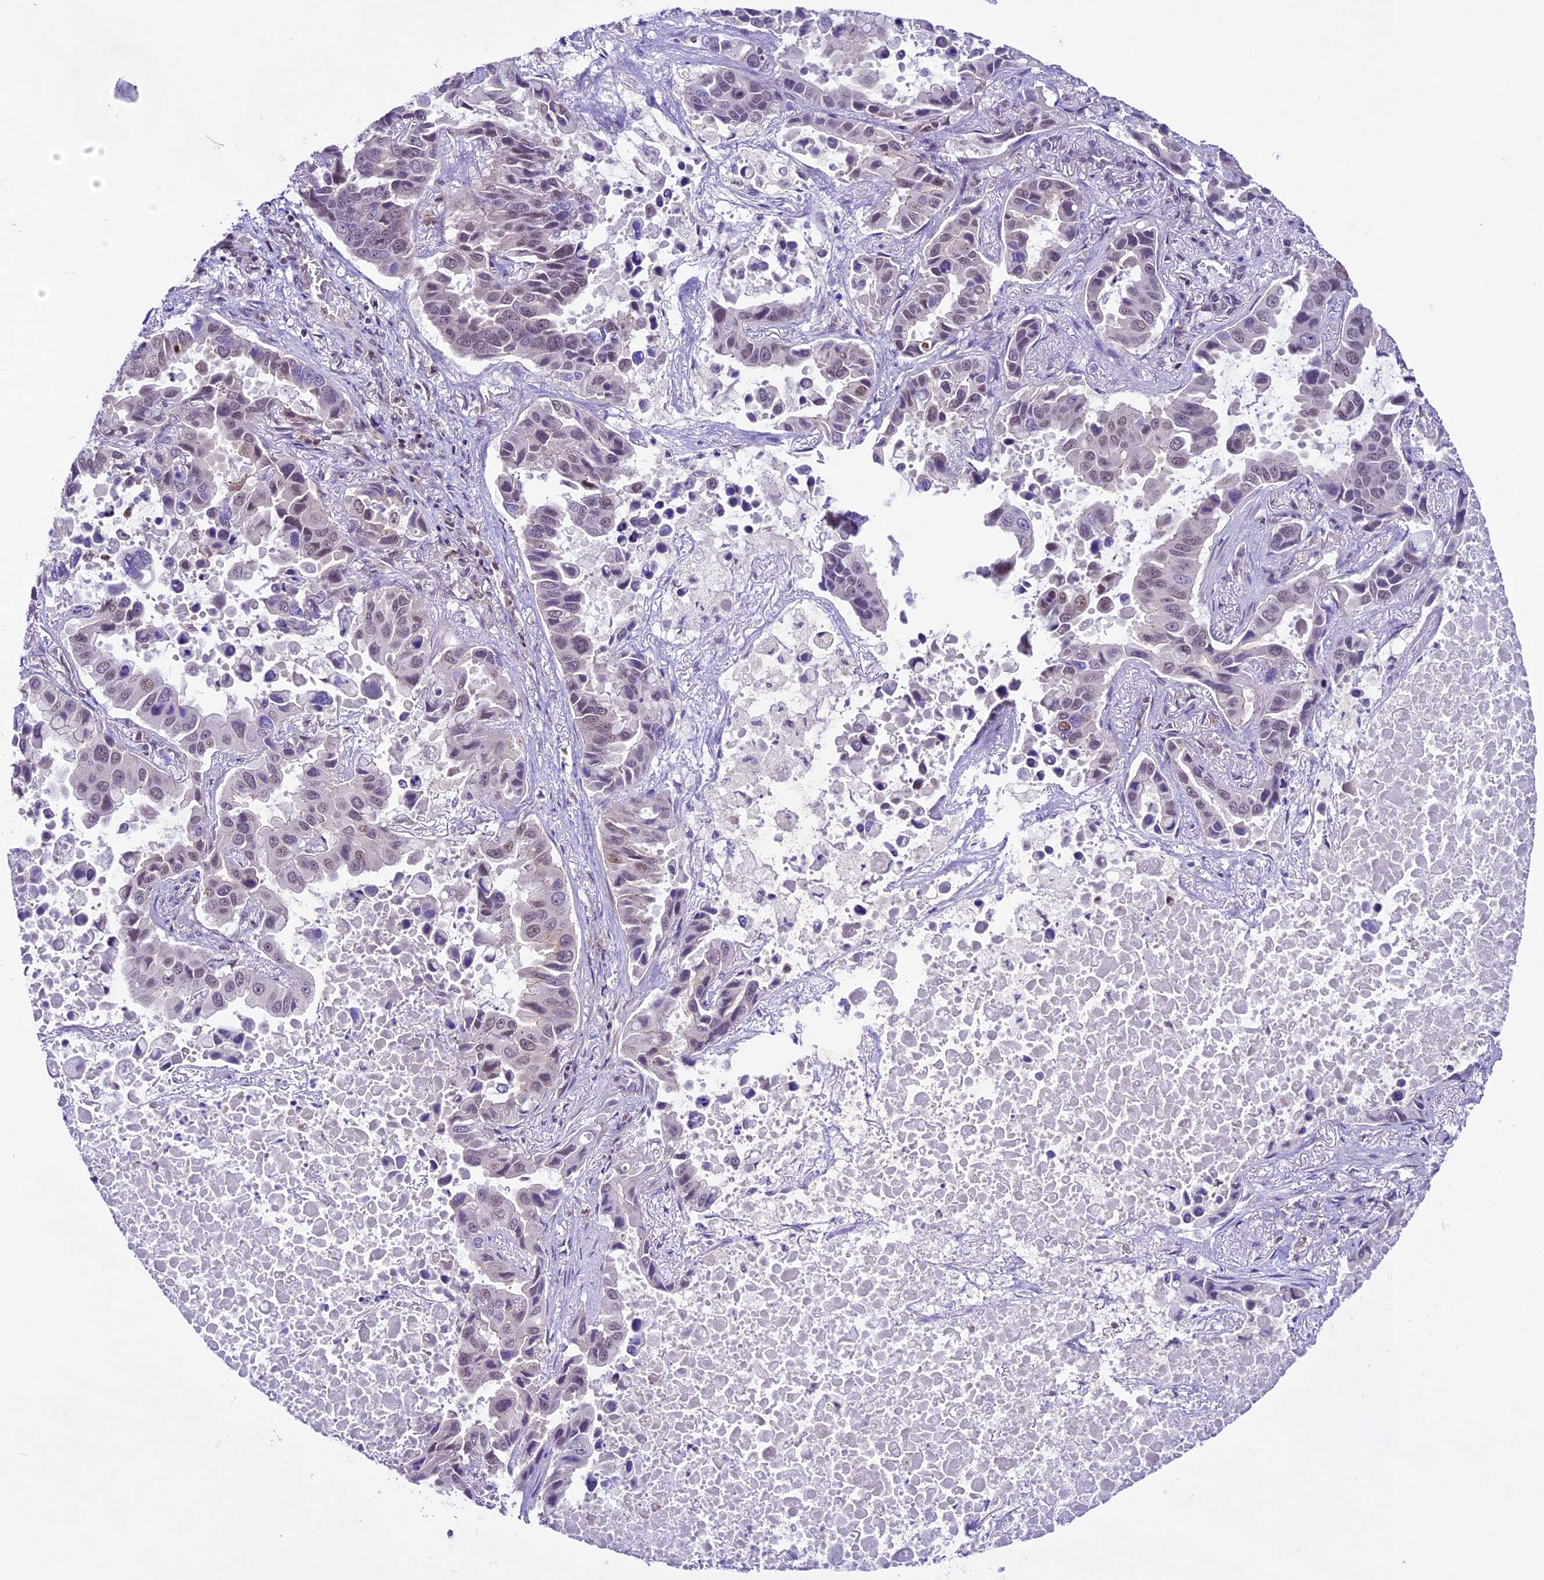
{"staining": {"intensity": "moderate", "quantity": "<25%", "location": "nuclear"}, "tissue": "lung cancer", "cell_type": "Tumor cells", "image_type": "cancer", "snomed": [{"axis": "morphology", "description": "Adenocarcinoma, NOS"}, {"axis": "topography", "description": "Lung"}], "caption": "Protein staining reveals moderate nuclear positivity in approximately <25% of tumor cells in lung cancer (adenocarcinoma).", "gene": "SHKBP1", "patient": {"sex": "male", "age": 64}}